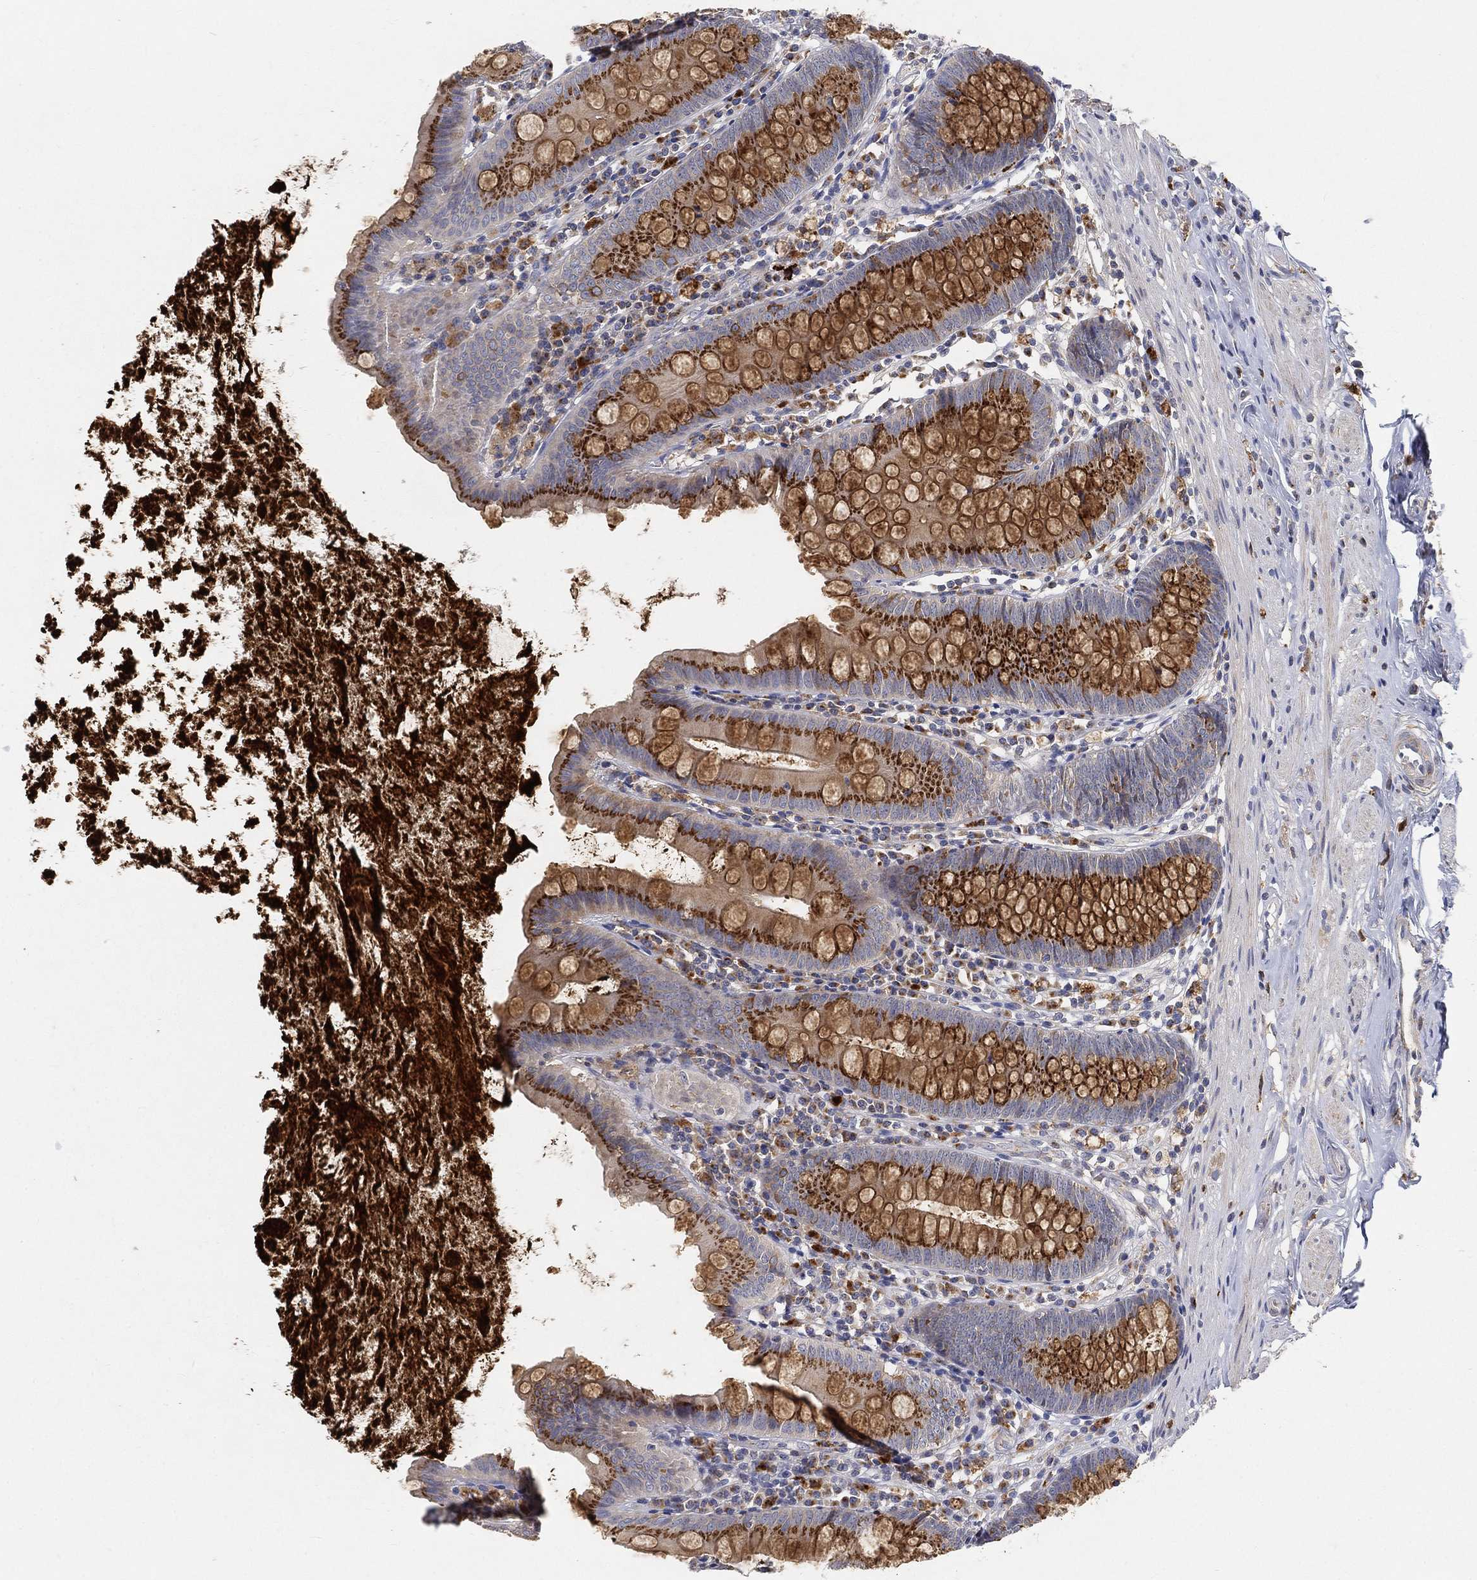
{"staining": {"intensity": "strong", "quantity": "25%-75%", "location": "cytoplasmic/membranous"}, "tissue": "appendix", "cell_type": "Glandular cells", "image_type": "normal", "snomed": [{"axis": "morphology", "description": "Normal tissue, NOS"}, {"axis": "topography", "description": "Appendix"}], "caption": "DAB (3,3'-diaminobenzidine) immunohistochemical staining of normal appendix reveals strong cytoplasmic/membranous protein positivity in approximately 25%-75% of glandular cells.", "gene": "CTSL", "patient": {"sex": "female", "age": 82}}